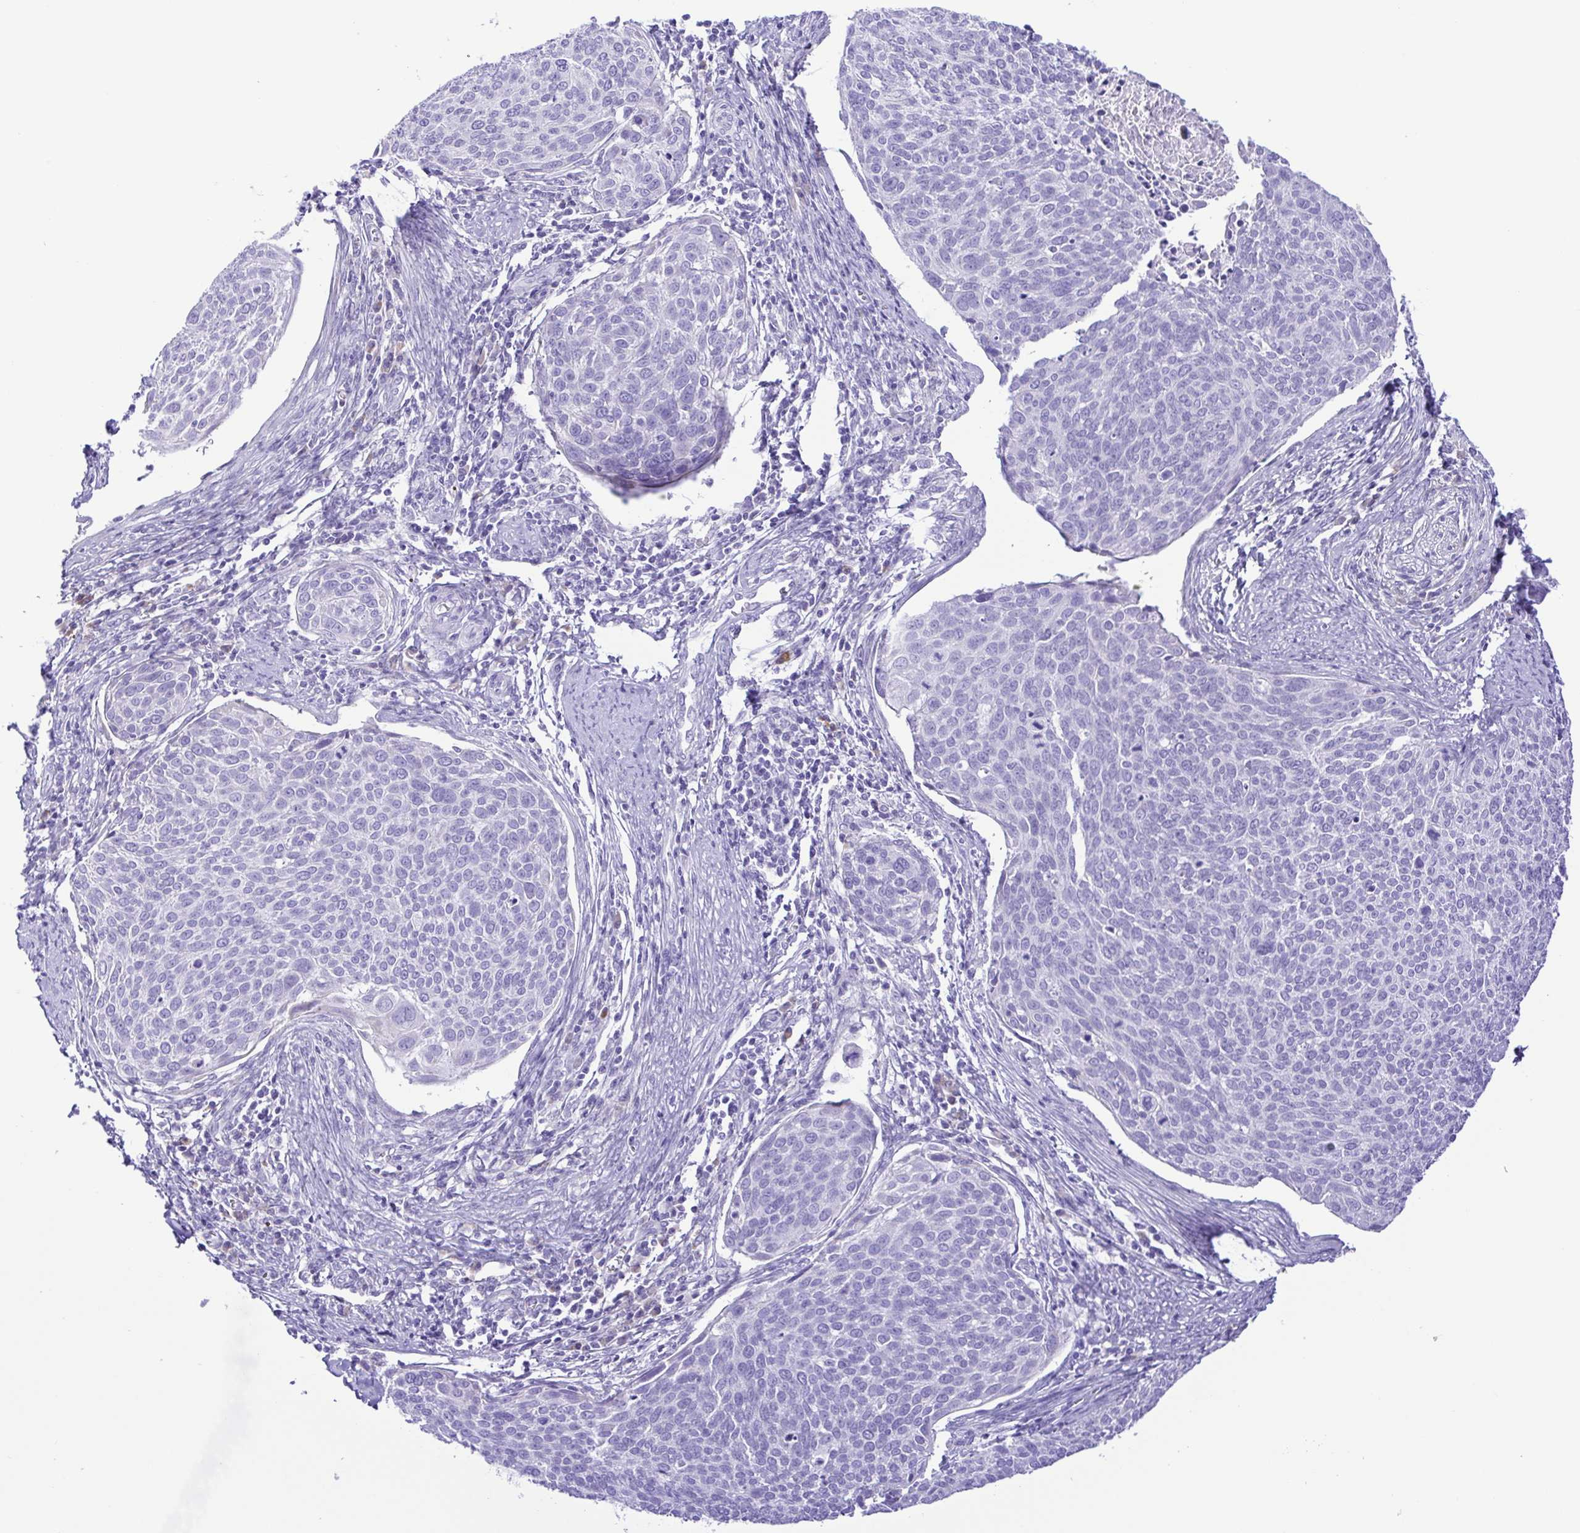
{"staining": {"intensity": "negative", "quantity": "none", "location": "none"}, "tissue": "cervical cancer", "cell_type": "Tumor cells", "image_type": "cancer", "snomed": [{"axis": "morphology", "description": "Squamous cell carcinoma, NOS"}, {"axis": "topography", "description": "Cervix"}], "caption": "This is an immunohistochemistry (IHC) image of human cervical cancer. There is no expression in tumor cells.", "gene": "PAK3", "patient": {"sex": "female", "age": 39}}